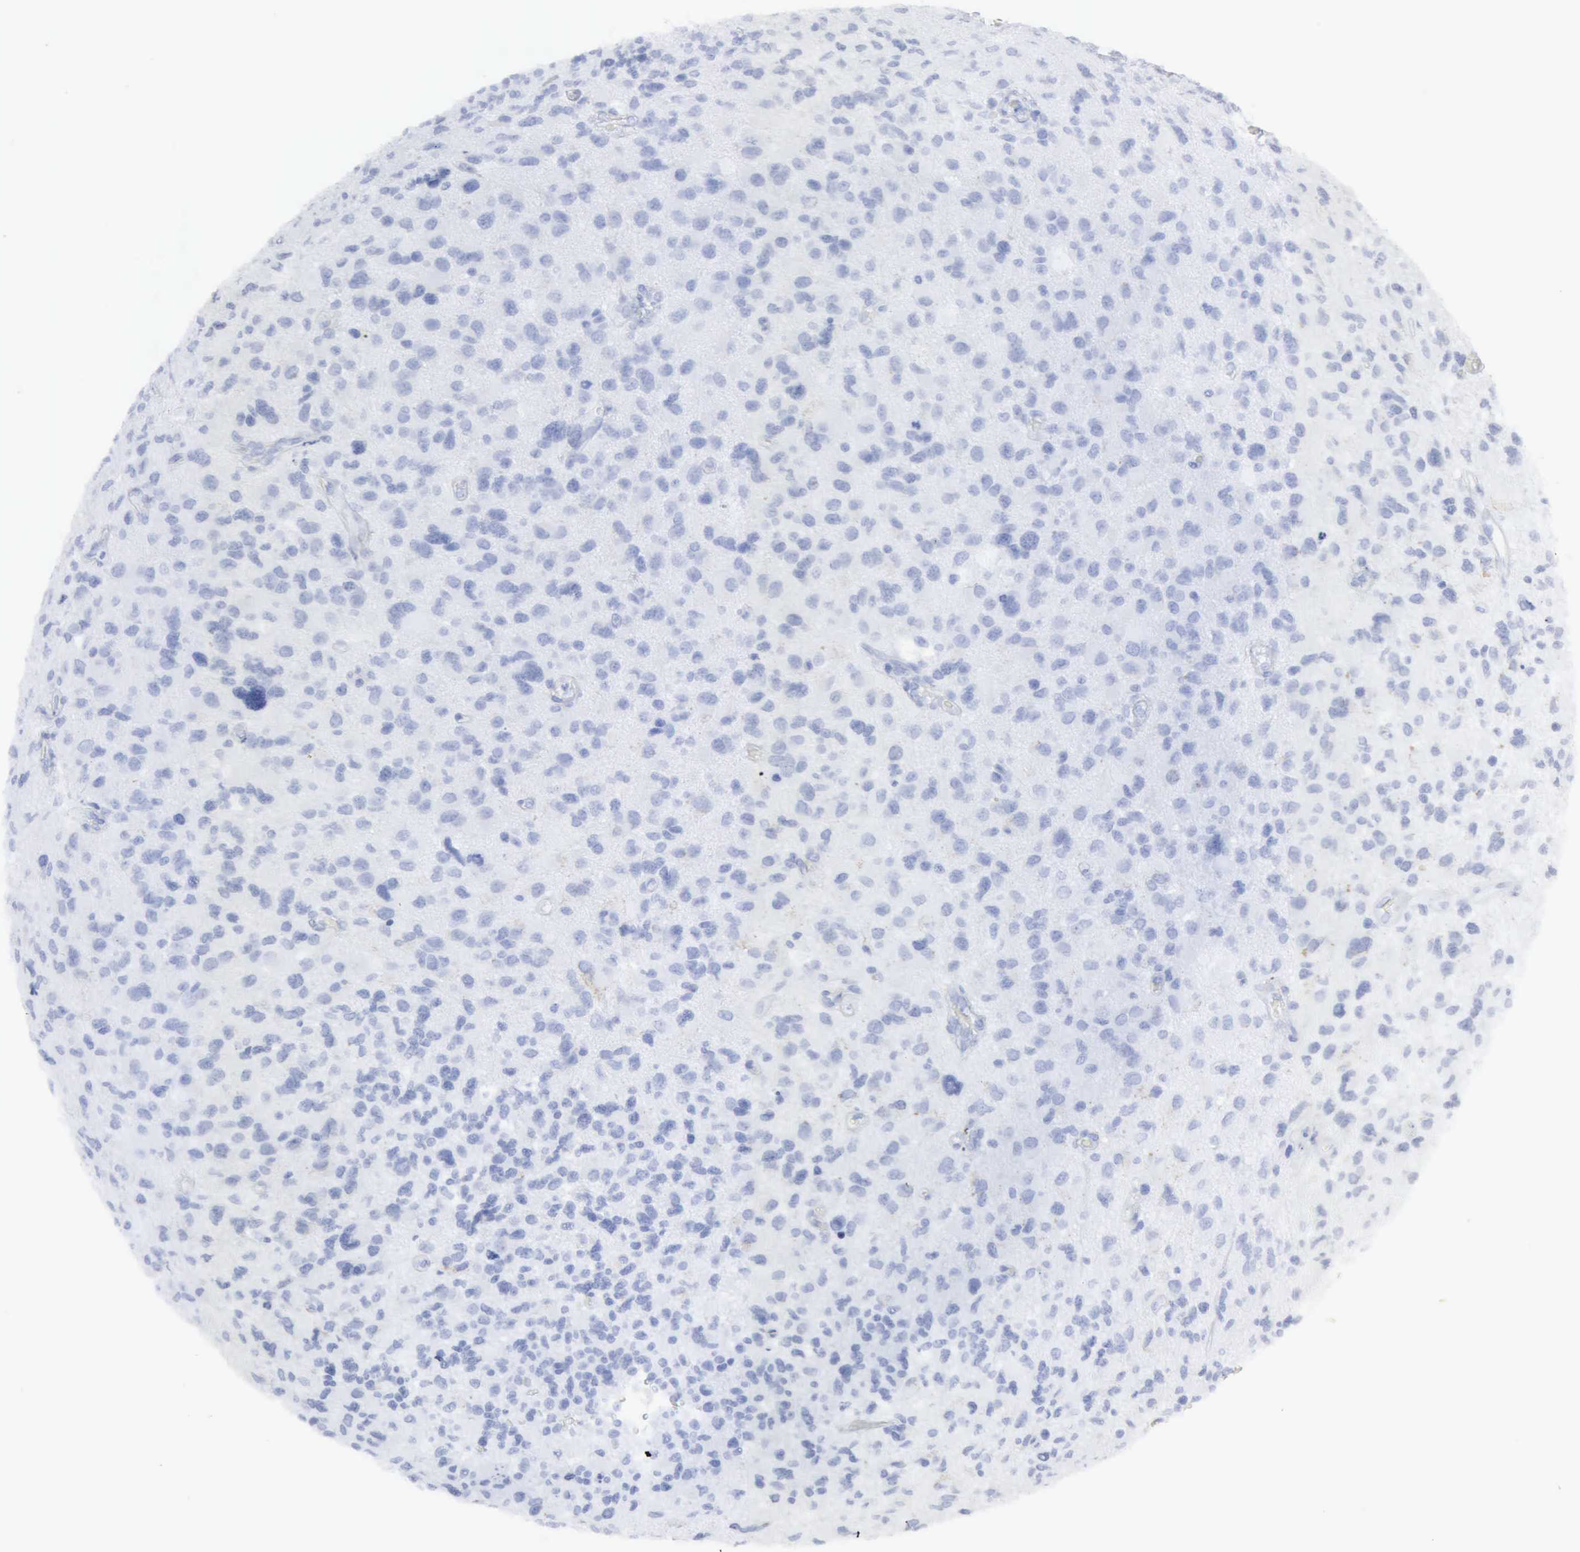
{"staining": {"intensity": "negative", "quantity": "none", "location": "none"}, "tissue": "glioma", "cell_type": "Tumor cells", "image_type": "cancer", "snomed": [{"axis": "morphology", "description": "Glioma, malignant, High grade"}, {"axis": "topography", "description": "Brain"}], "caption": "Immunohistochemistry of glioma shows no expression in tumor cells.", "gene": "ACO2", "patient": {"sex": "male", "age": 69}}